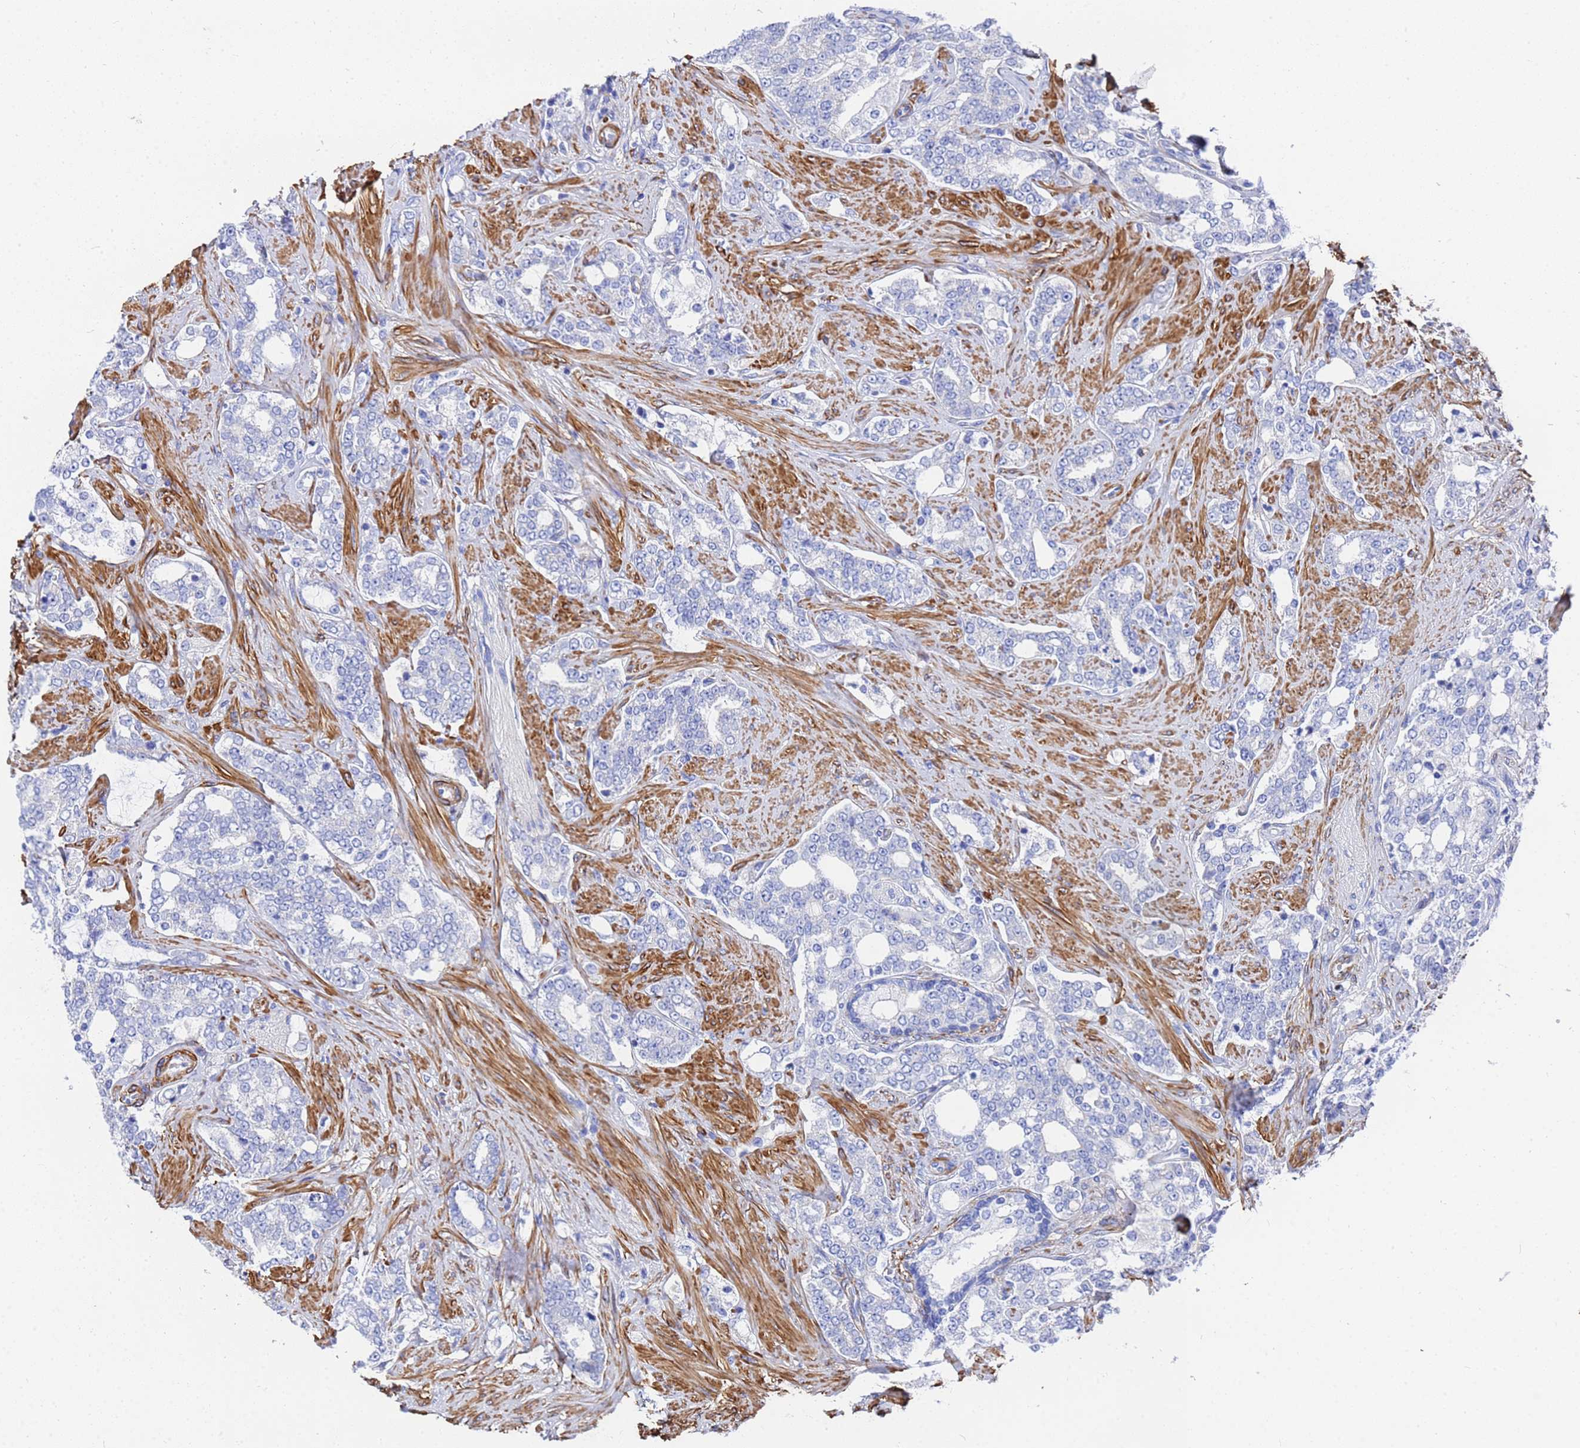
{"staining": {"intensity": "negative", "quantity": "none", "location": "none"}, "tissue": "prostate cancer", "cell_type": "Tumor cells", "image_type": "cancer", "snomed": [{"axis": "morphology", "description": "Adenocarcinoma, High grade"}, {"axis": "topography", "description": "Prostate"}], "caption": "DAB (3,3'-diaminobenzidine) immunohistochemical staining of human prostate adenocarcinoma (high-grade) exhibits no significant staining in tumor cells.", "gene": "RAB39B", "patient": {"sex": "male", "age": 64}}